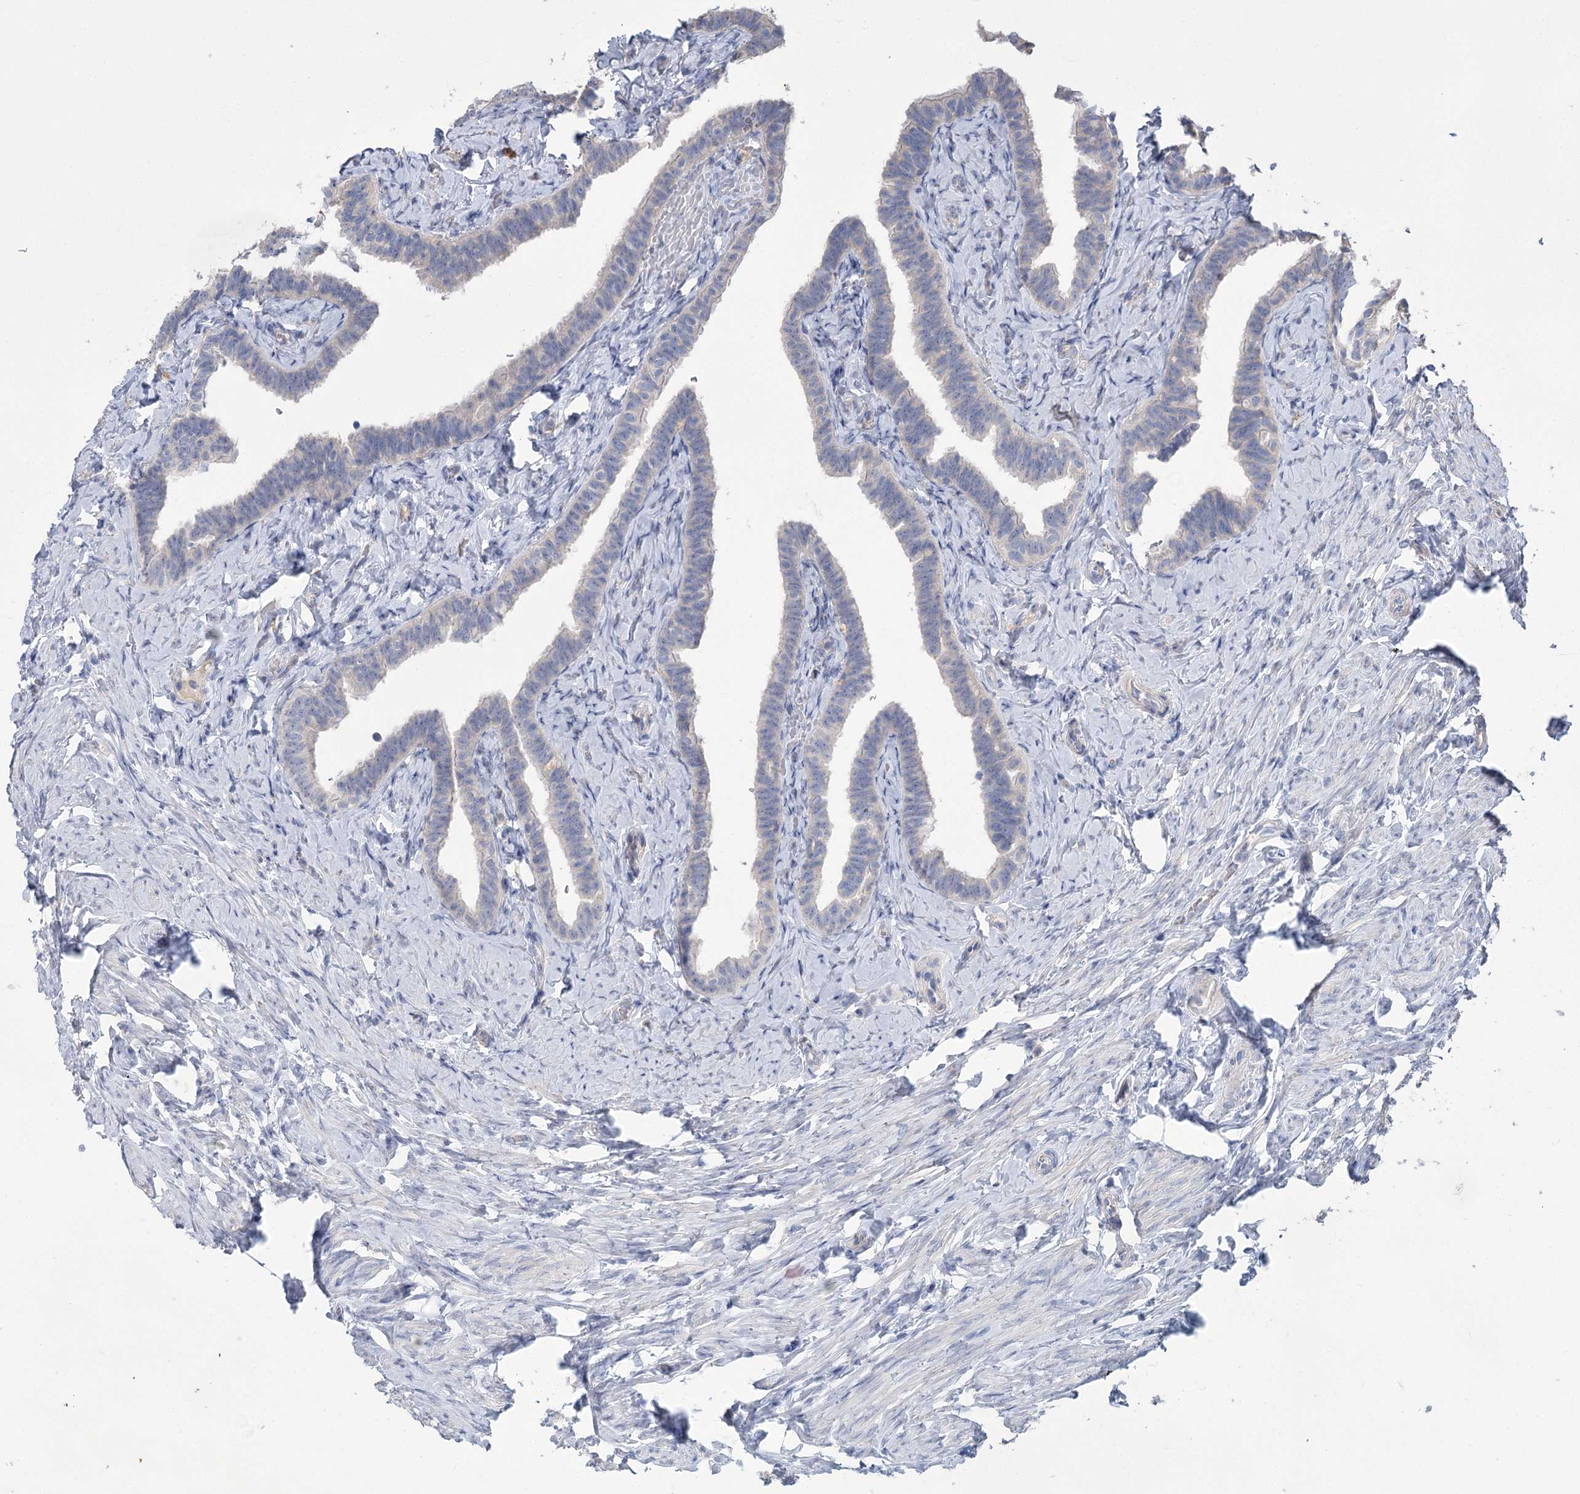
{"staining": {"intensity": "negative", "quantity": "none", "location": "none"}, "tissue": "fallopian tube", "cell_type": "Glandular cells", "image_type": "normal", "snomed": [{"axis": "morphology", "description": "Normal tissue, NOS"}, {"axis": "topography", "description": "Fallopian tube"}], "caption": "The image demonstrates no significant staining in glandular cells of fallopian tube. Brightfield microscopy of IHC stained with DAB (3,3'-diaminobenzidine) (brown) and hematoxylin (blue), captured at high magnification.", "gene": "SLC9A3", "patient": {"sex": "female", "age": 39}}